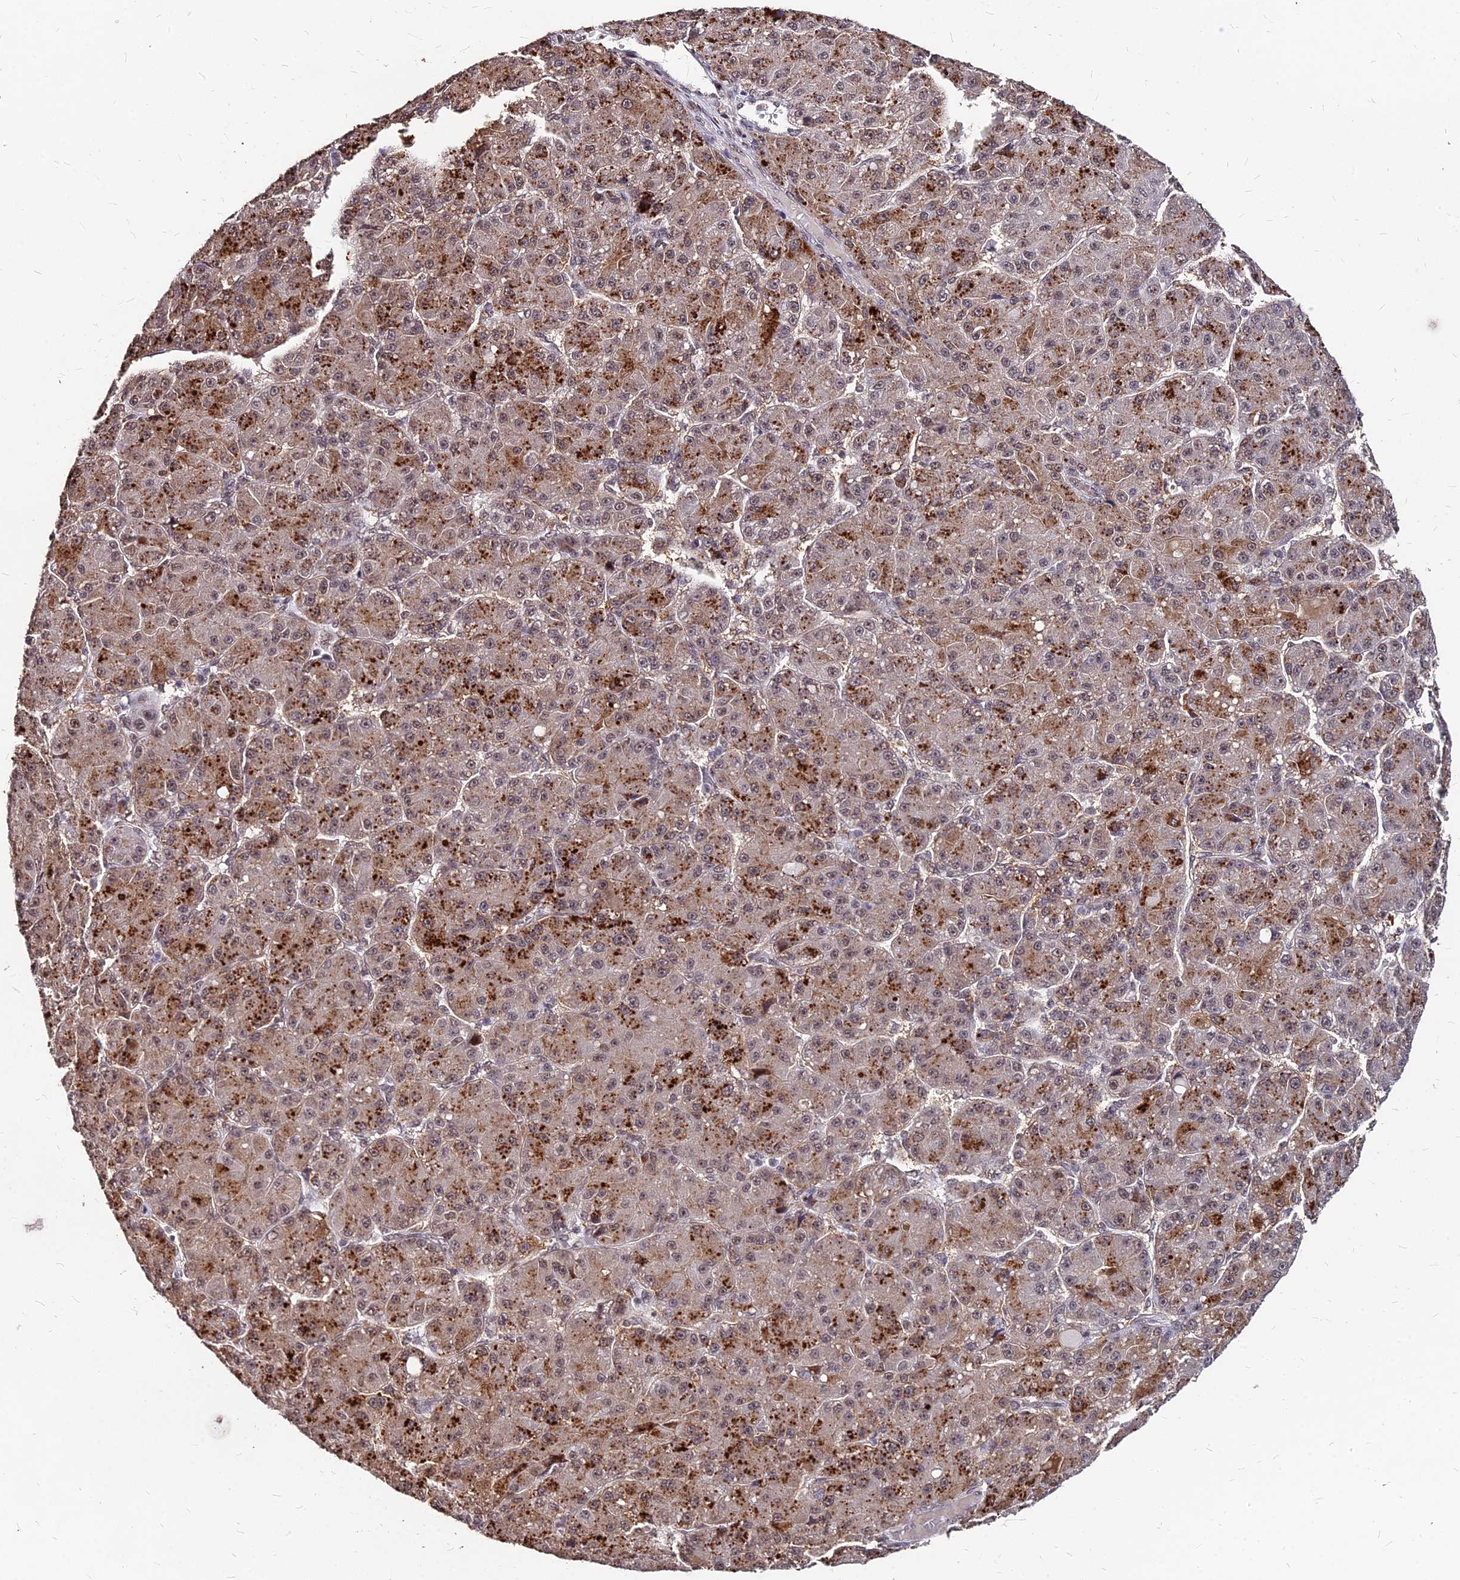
{"staining": {"intensity": "moderate", "quantity": ">75%", "location": "cytoplasmic/membranous,nuclear"}, "tissue": "liver cancer", "cell_type": "Tumor cells", "image_type": "cancer", "snomed": [{"axis": "morphology", "description": "Carcinoma, Hepatocellular, NOS"}, {"axis": "topography", "description": "Liver"}], "caption": "IHC photomicrograph of liver hepatocellular carcinoma stained for a protein (brown), which exhibits medium levels of moderate cytoplasmic/membranous and nuclear expression in approximately >75% of tumor cells.", "gene": "ZBED4", "patient": {"sex": "male", "age": 67}}